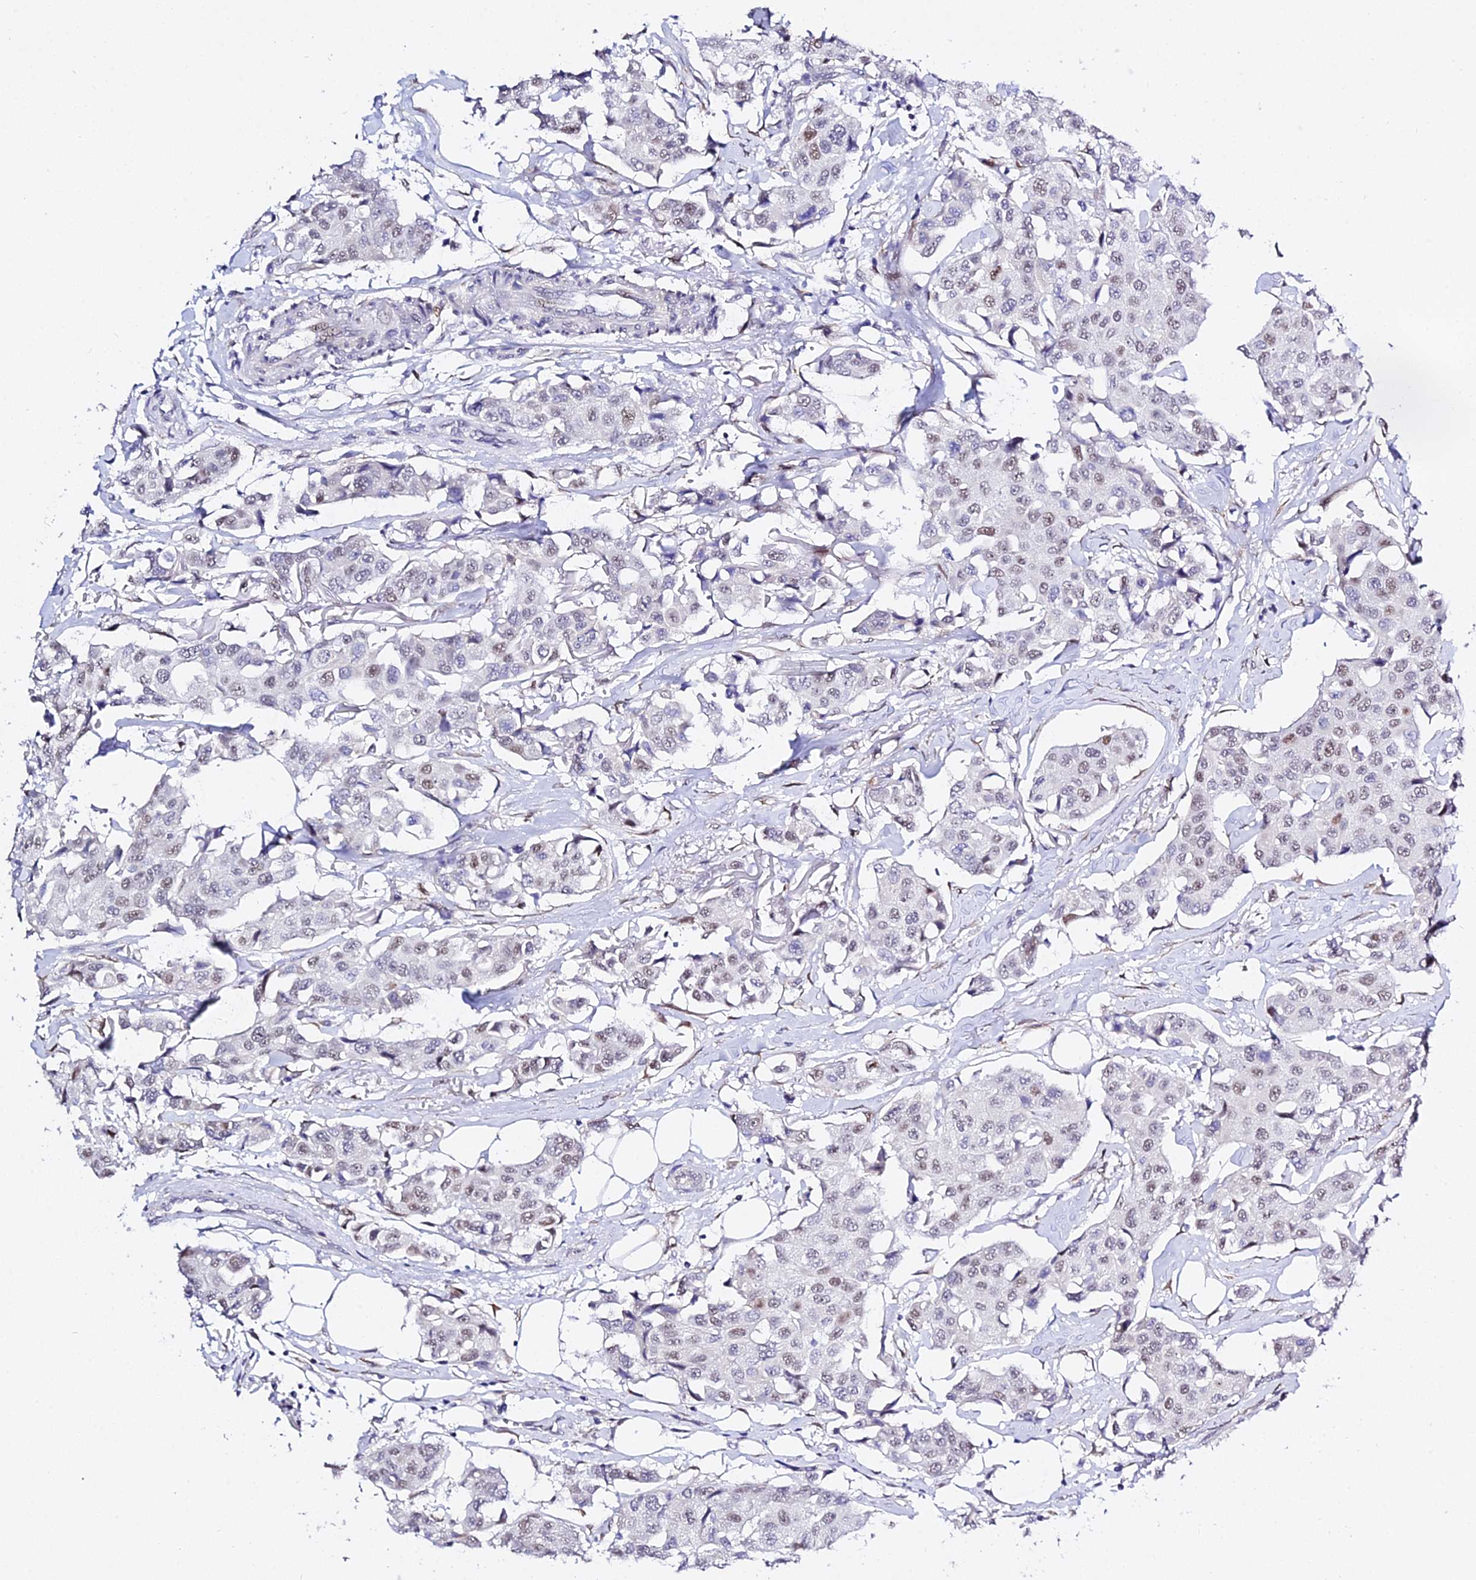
{"staining": {"intensity": "weak", "quantity": "<25%", "location": "nuclear"}, "tissue": "breast cancer", "cell_type": "Tumor cells", "image_type": "cancer", "snomed": [{"axis": "morphology", "description": "Duct carcinoma"}, {"axis": "topography", "description": "Breast"}], "caption": "This image is of breast infiltrating ductal carcinoma stained with immunohistochemistry (IHC) to label a protein in brown with the nuclei are counter-stained blue. There is no expression in tumor cells.", "gene": "POFUT2", "patient": {"sex": "female", "age": 80}}